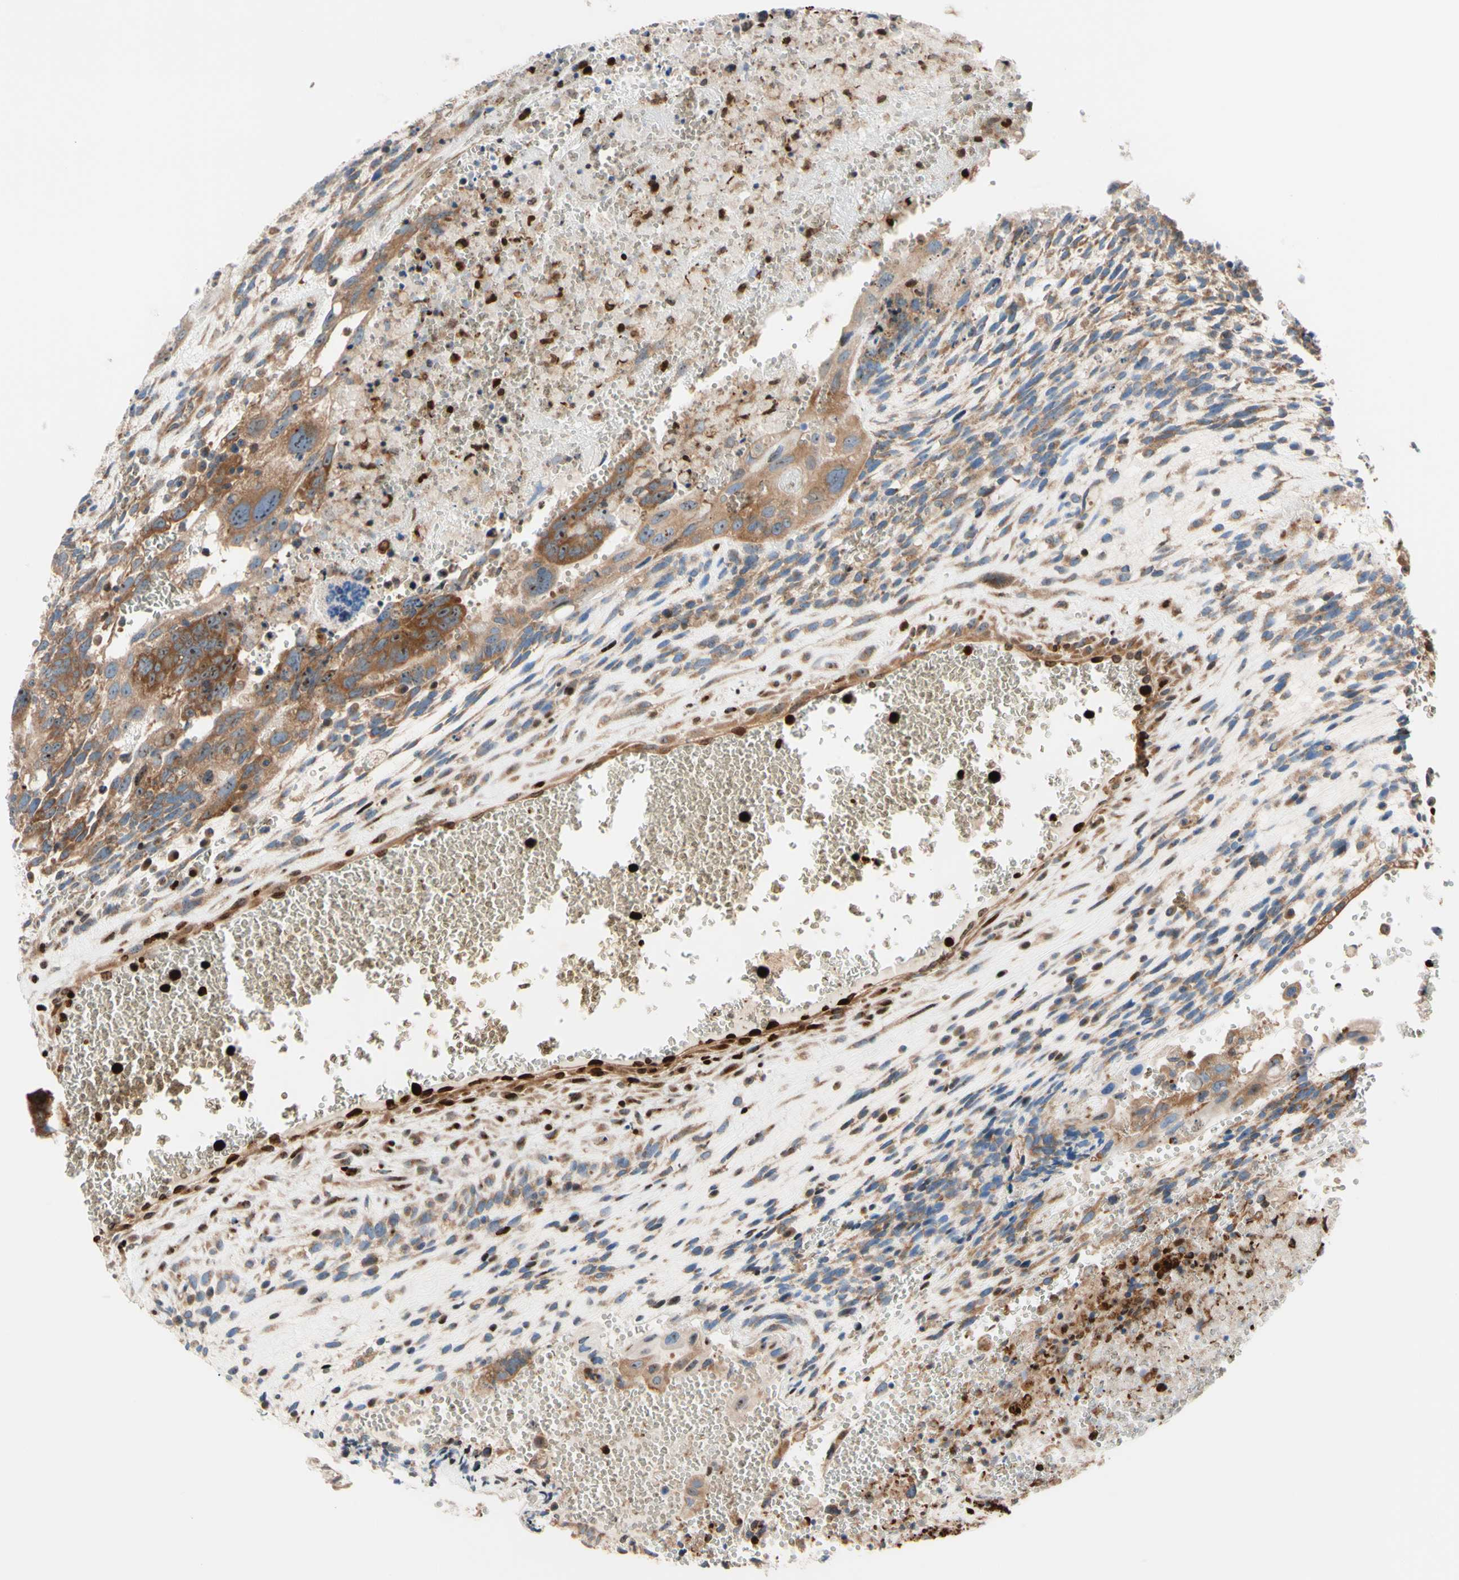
{"staining": {"intensity": "strong", "quantity": ">75%", "location": "cytoplasmic/membranous,nuclear"}, "tissue": "testis cancer", "cell_type": "Tumor cells", "image_type": "cancer", "snomed": [{"axis": "morphology", "description": "Seminoma, NOS"}, {"axis": "morphology", "description": "Carcinoma, Embryonal, NOS"}, {"axis": "topography", "description": "Testis"}], "caption": "Immunohistochemical staining of testis embryonal carcinoma demonstrates high levels of strong cytoplasmic/membranous and nuclear protein staining in about >75% of tumor cells.", "gene": "USP9X", "patient": {"sex": "male", "age": 52}}